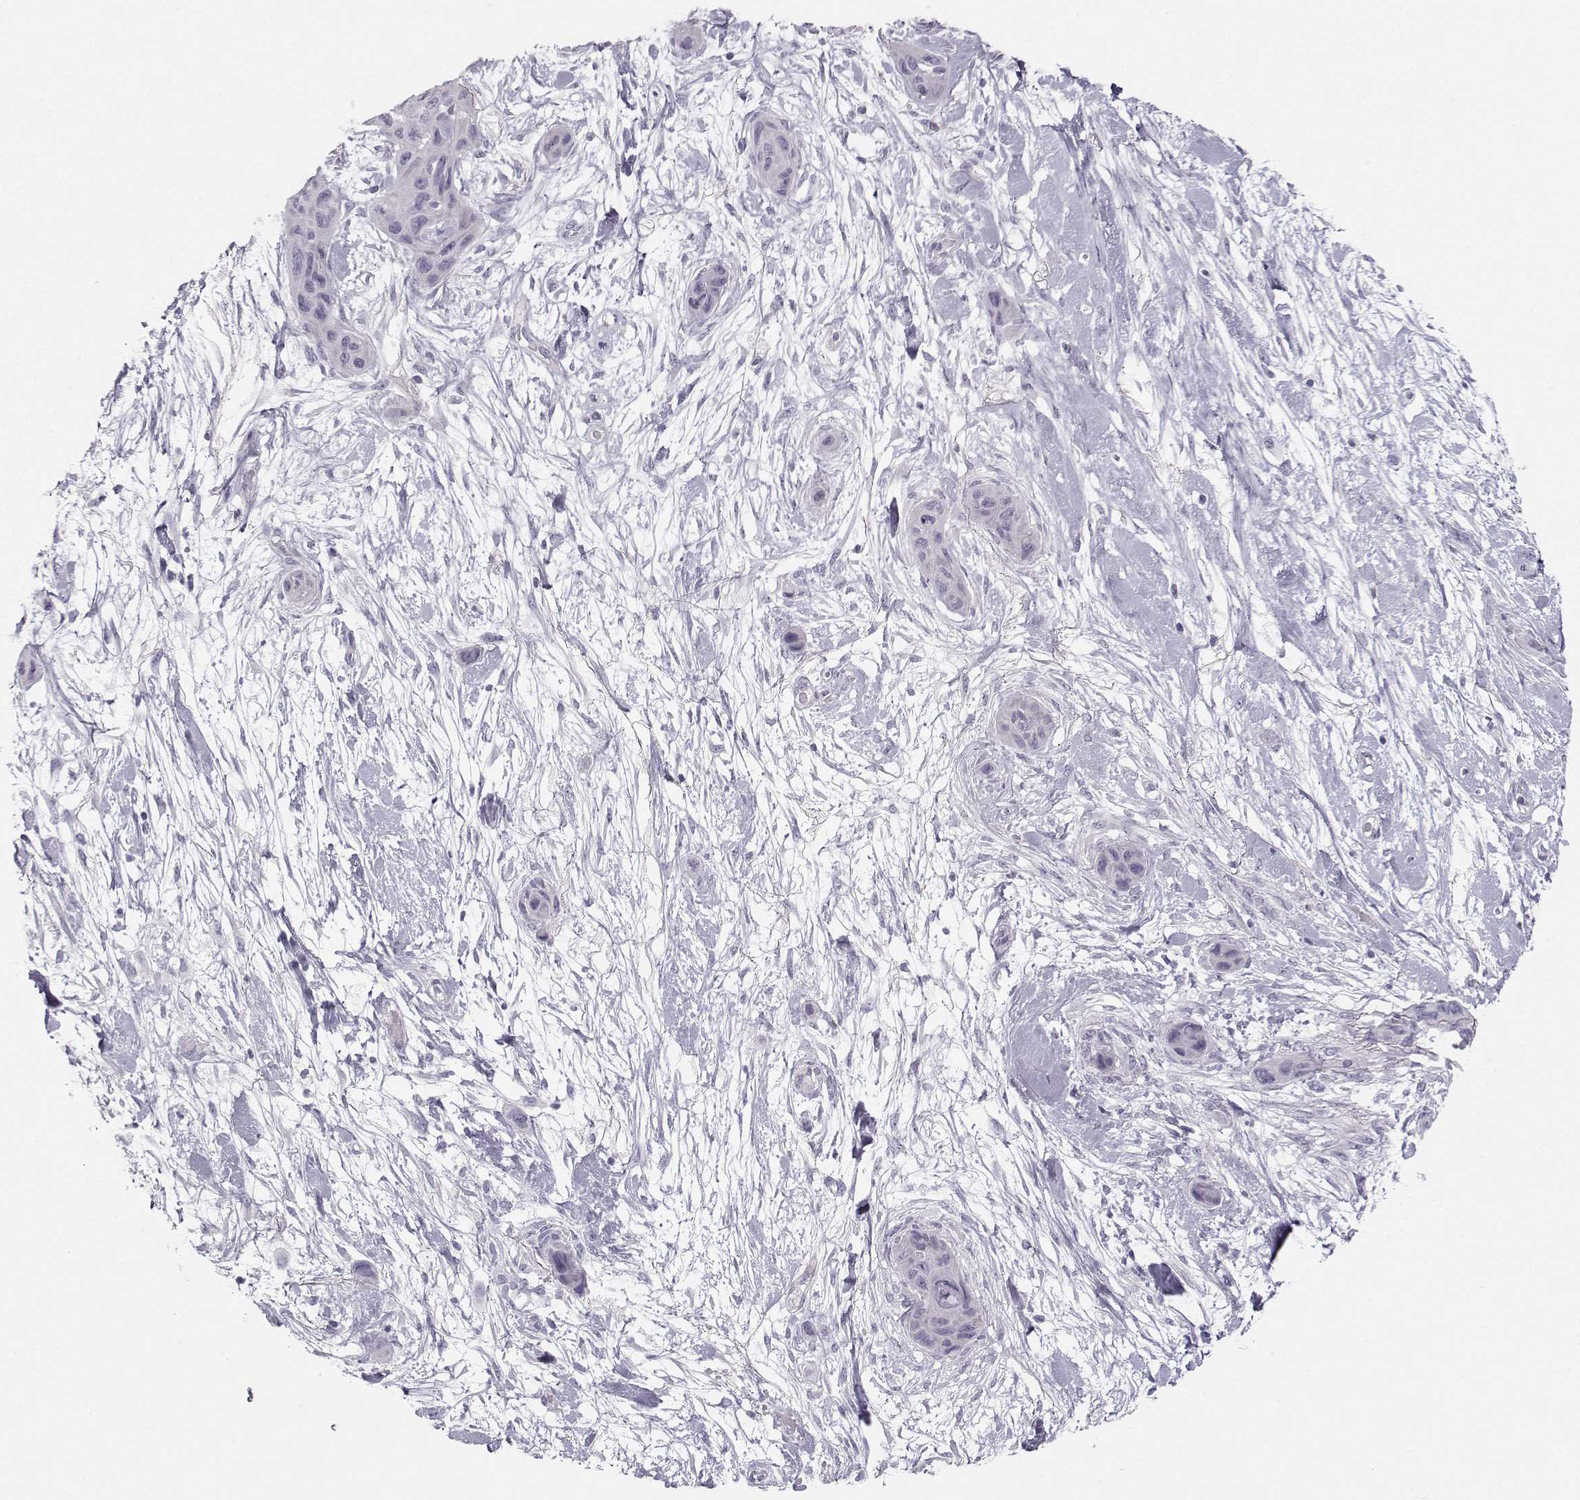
{"staining": {"intensity": "negative", "quantity": "none", "location": "none"}, "tissue": "skin cancer", "cell_type": "Tumor cells", "image_type": "cancer", "snomed": [{"axis": "morphology", "description": "Squamous cell carcinoma, NOS"}, {"axis": "topography", "description": "Skin"}], "caption": "High power microscopy photomicrograph of an immunohistochemistry micrograph of skin cancer, revealing no significant expression in tumor cells.", "gene": "CASR", "patient": {"sex": "male", "age": 79}}